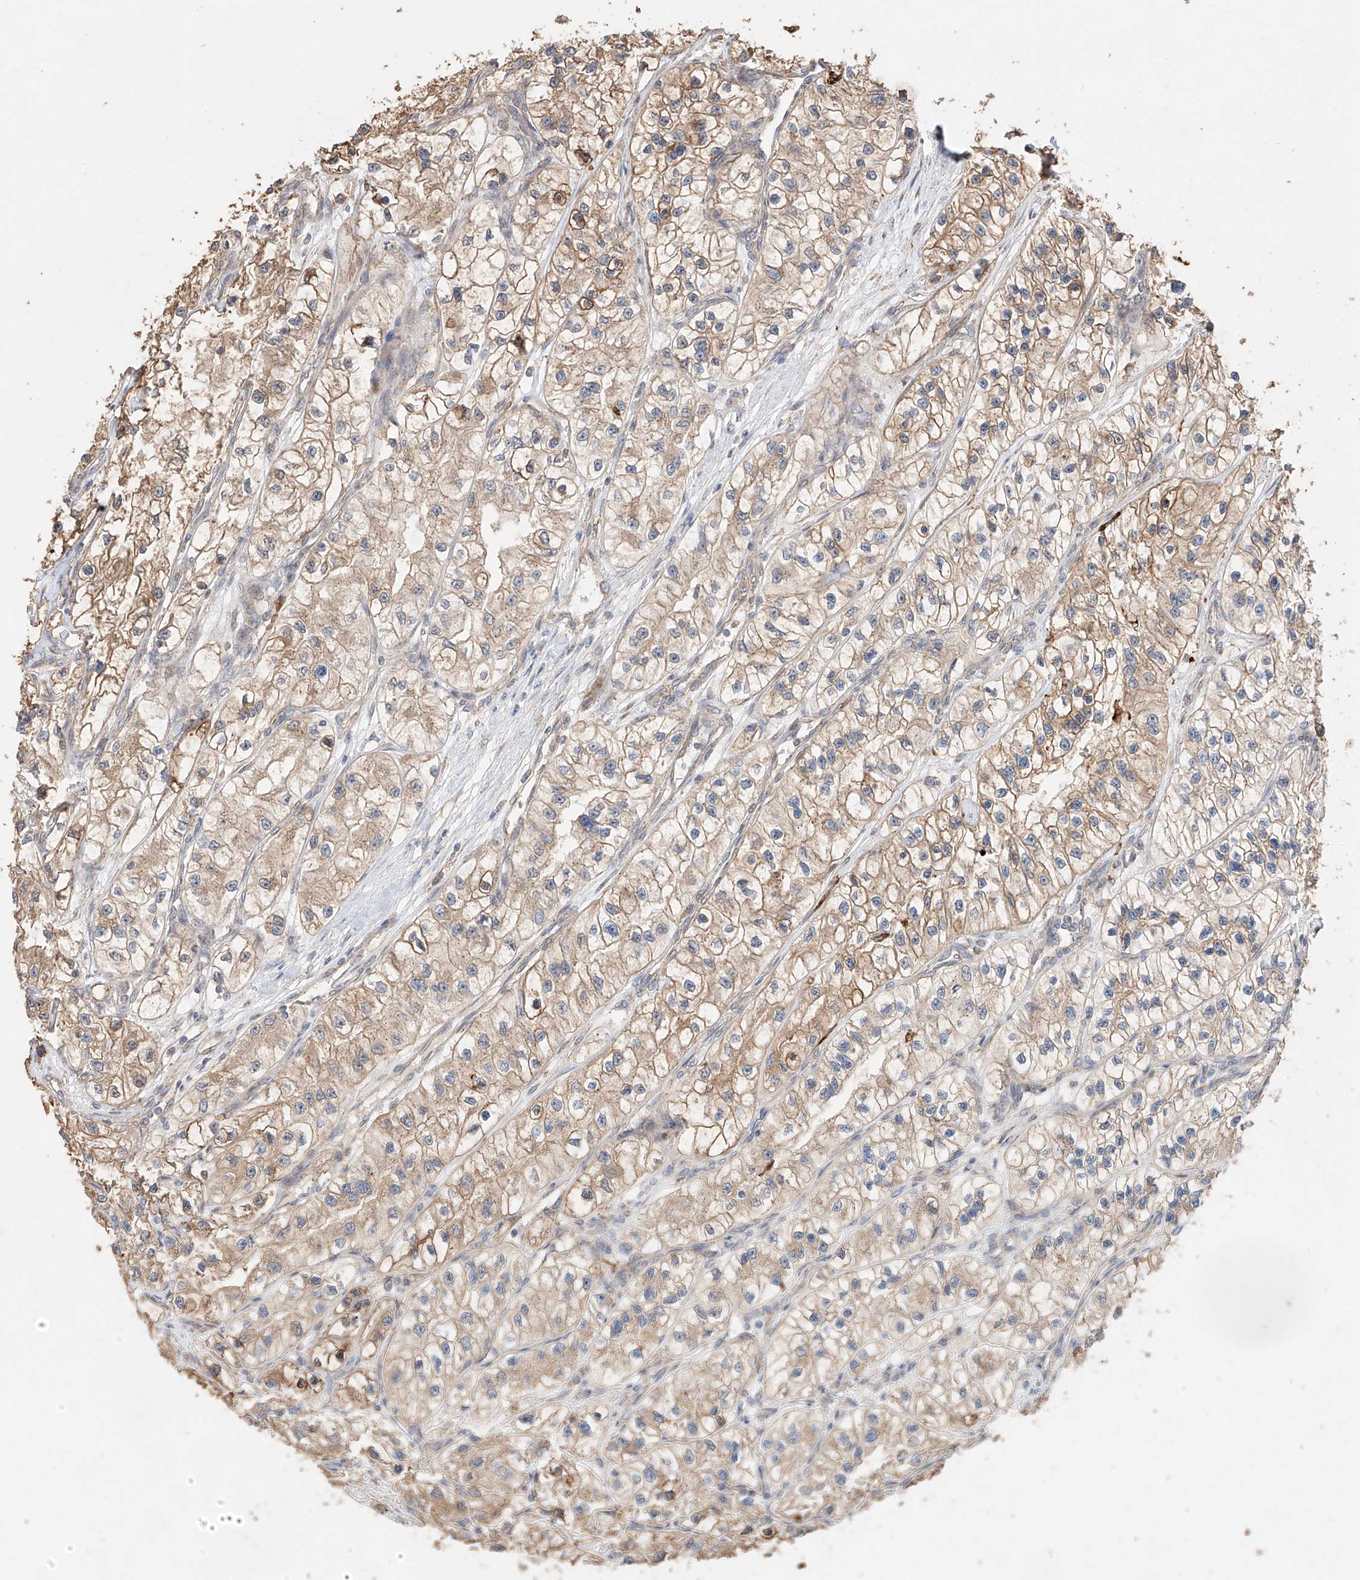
{"staining": {"intensity": "moderate", "quantity": ">75%", "location": "cytoplasmic/membranous"}, "tissue": "renal cancer", "cell_type": "Tumor cells", "image_type": "cancer", "snomed": [{"axis": "morphology", "description": "Adenocarcinoma, NOS"}, {"axis": "topography", "description": "Kidney"}], "caption": "Immunohistochemistry of human adenocarcinoma (renal) reveals medium levels of moderate cytoplasmic/membranous positivity in approximately >75% of tumor cells.", "gene": "MOSPD1", "patient": {"sex": "female", "age": 57}}